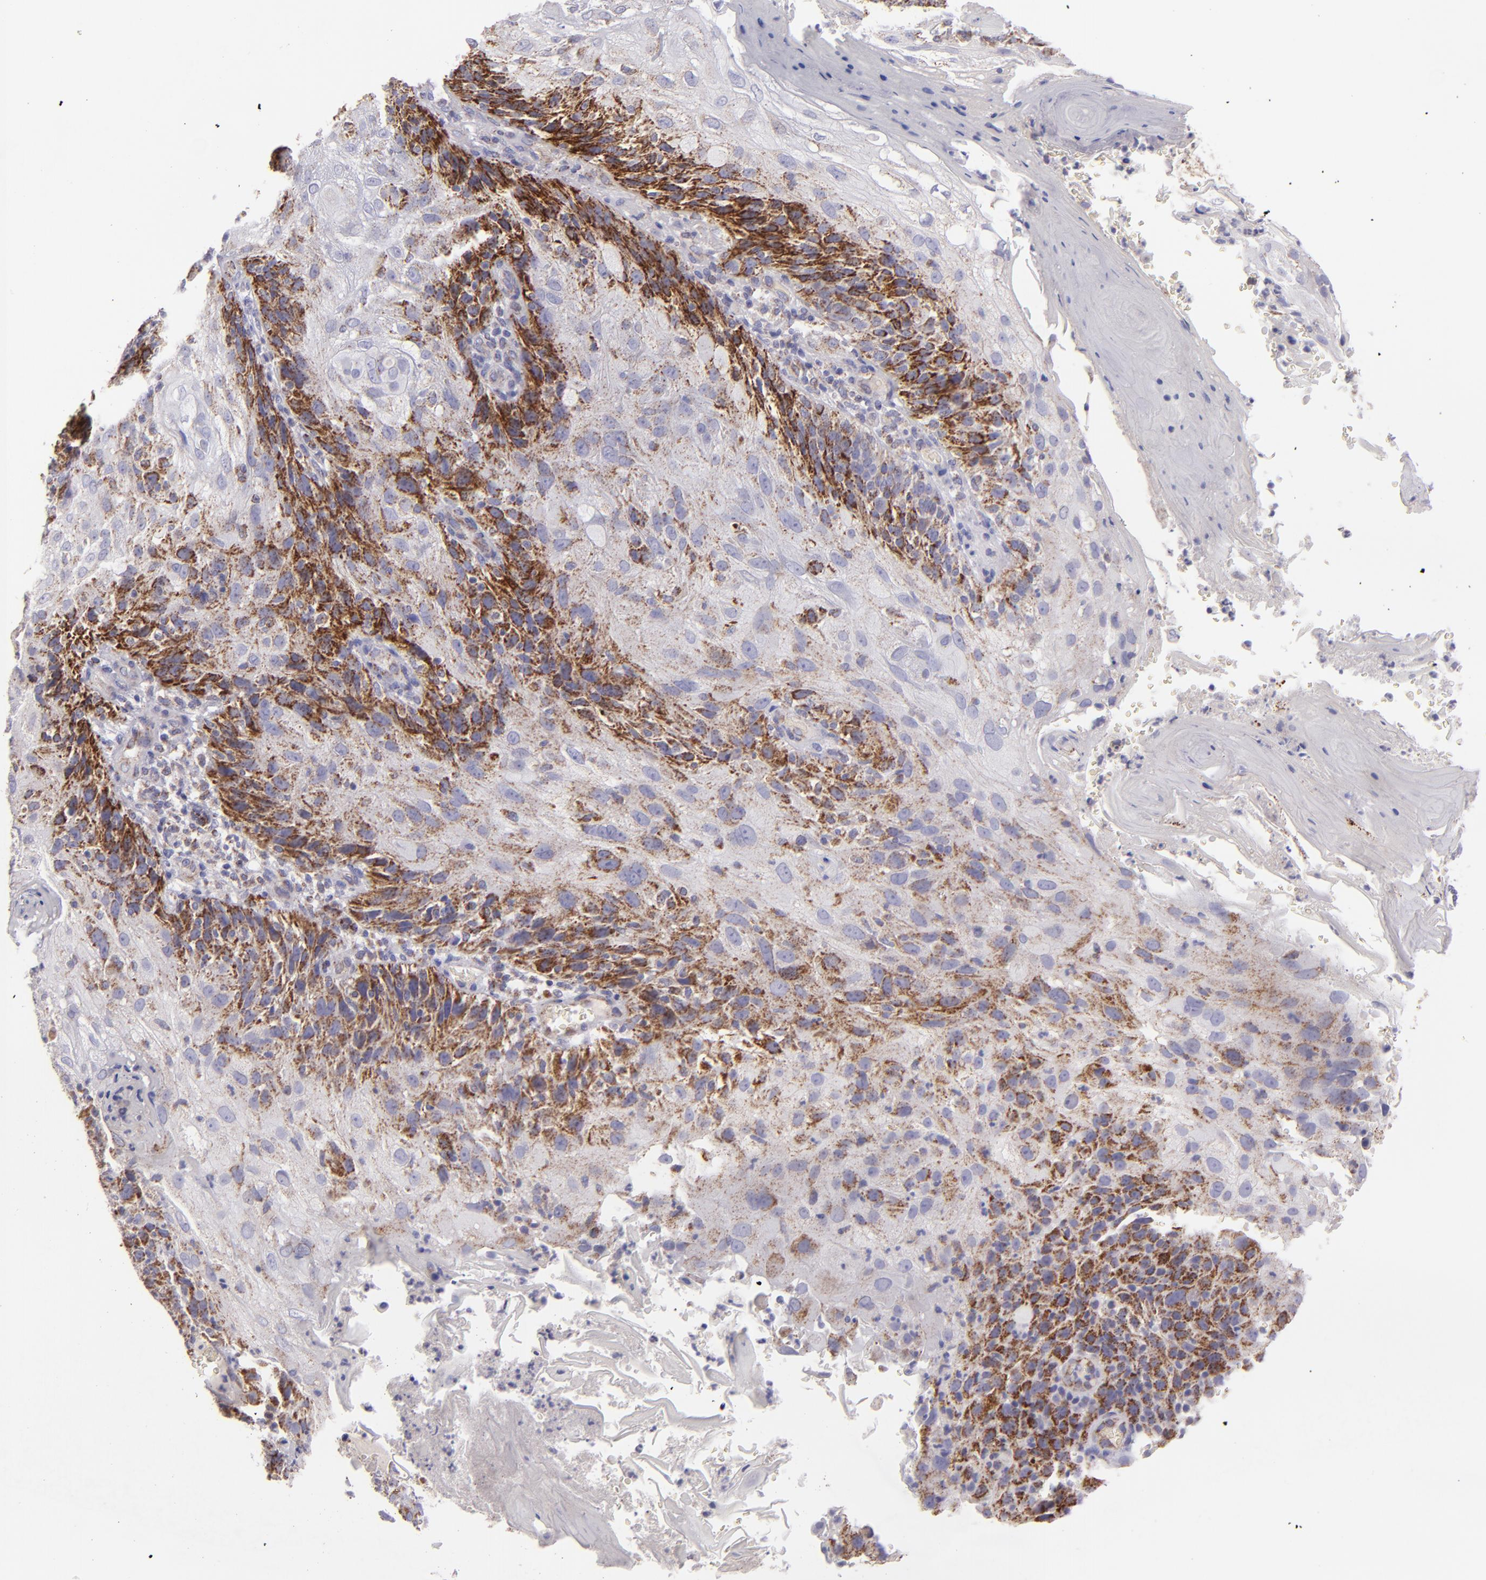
{"staining": {"intensity": "strong", "quantity": "25%-75%", "location": "cytoplasmic/membranous"}, "tissue": "skin cancer", "cell_type": "Tumor cells", "image_type": "cancer", "snomed": [{"axis": "morphology", "description": "Normal tissue, NOS"}, {"axis": "morphology", "description": "Squamous cell carcinoma, NOS"}, {"axis": "topography", "description": "Skin"}], "caption": "Squamous cell carcinoma (skin) stained for a protein exhibits strong cytoplasmic/membranous positivity in tumor cells.", "gene": "HSPD1", "patient": {"sex": "female", "age": 83}}